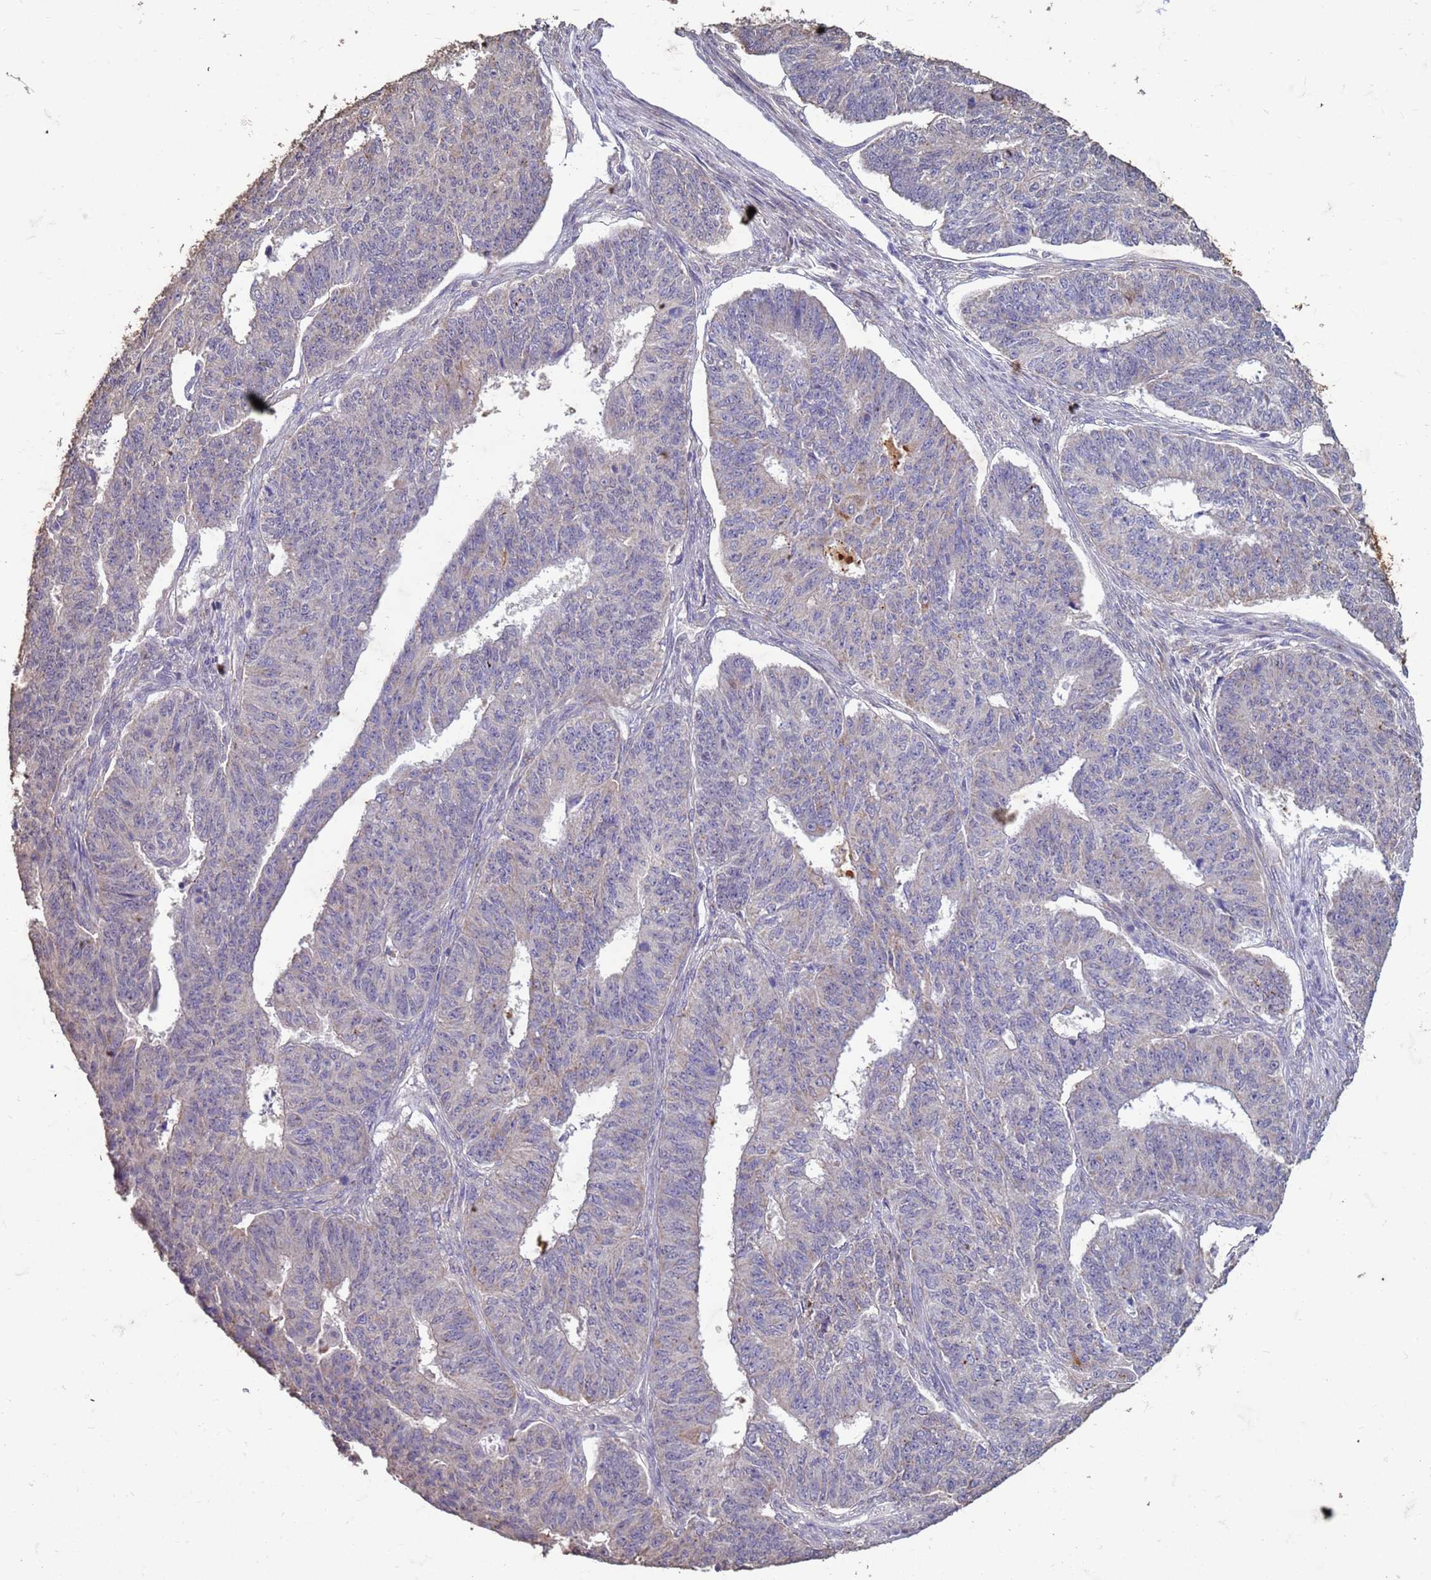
{"staining": {"intensity": "negative", "quantity": "none", "location": "none"}, "tissue": "endometrial cancer", "cell_type": "Tumor cells", "image_type": "cancer", "snomed": [{"axis": "morphology", "description": "Adenocarcinoma, NOS"}, {"axis": "topography", "description": "Endometrium"}], "caption": "Tumor cells are negative for brown protein staining in endometrial cancer. (Immunohistochemistry, brightfield microscopy, high magnification).", "gene": "SLC25A15", "patient": {"sex": "female", "age": 32}}